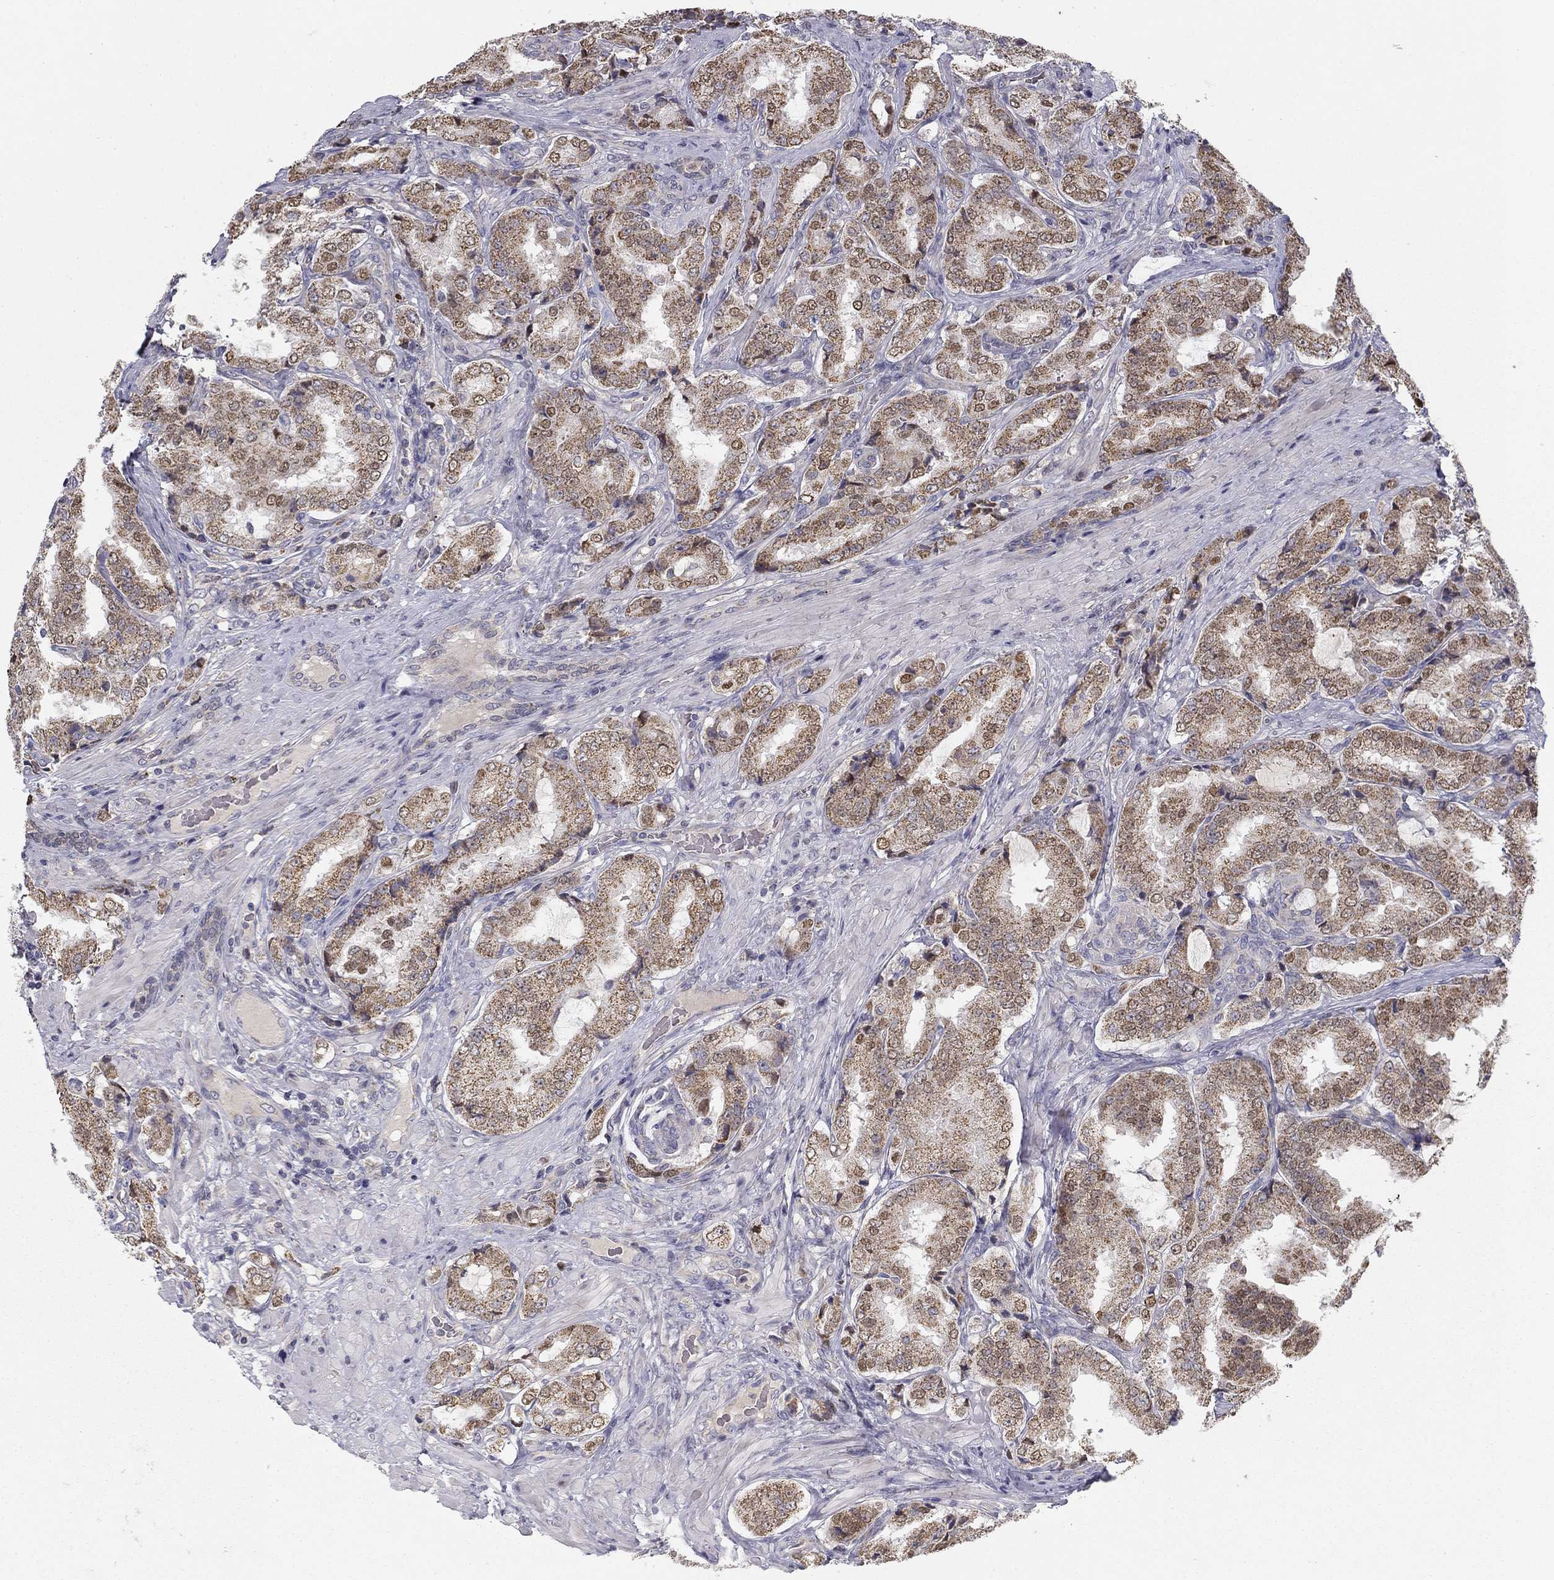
{"staining": {"intensity": "weak", "quantity": "25%-75%", "location": "cytoplasmic/membranous,nuclear"}, "tissue": "prostate cancer", "cell_type": "Tumor cells", "image_type": "cancer", "snomed": [{"axis": "morphology", "description": "Adenocarcinoma, NOS"}, {"axis": "topography", "description": "Prostate"}], "caption": "Immunohistochemical staining of human prostate cancer demonstrates low levels of weak cytoplasmic/membranous and nuclear protein positivity in approximately 25%-75% of tumor cells. (Brightfield microscopy of DAB IHC at high magnification).", "gene": "SLC2A9", "patient": {"sex": "male", "age": 65}}